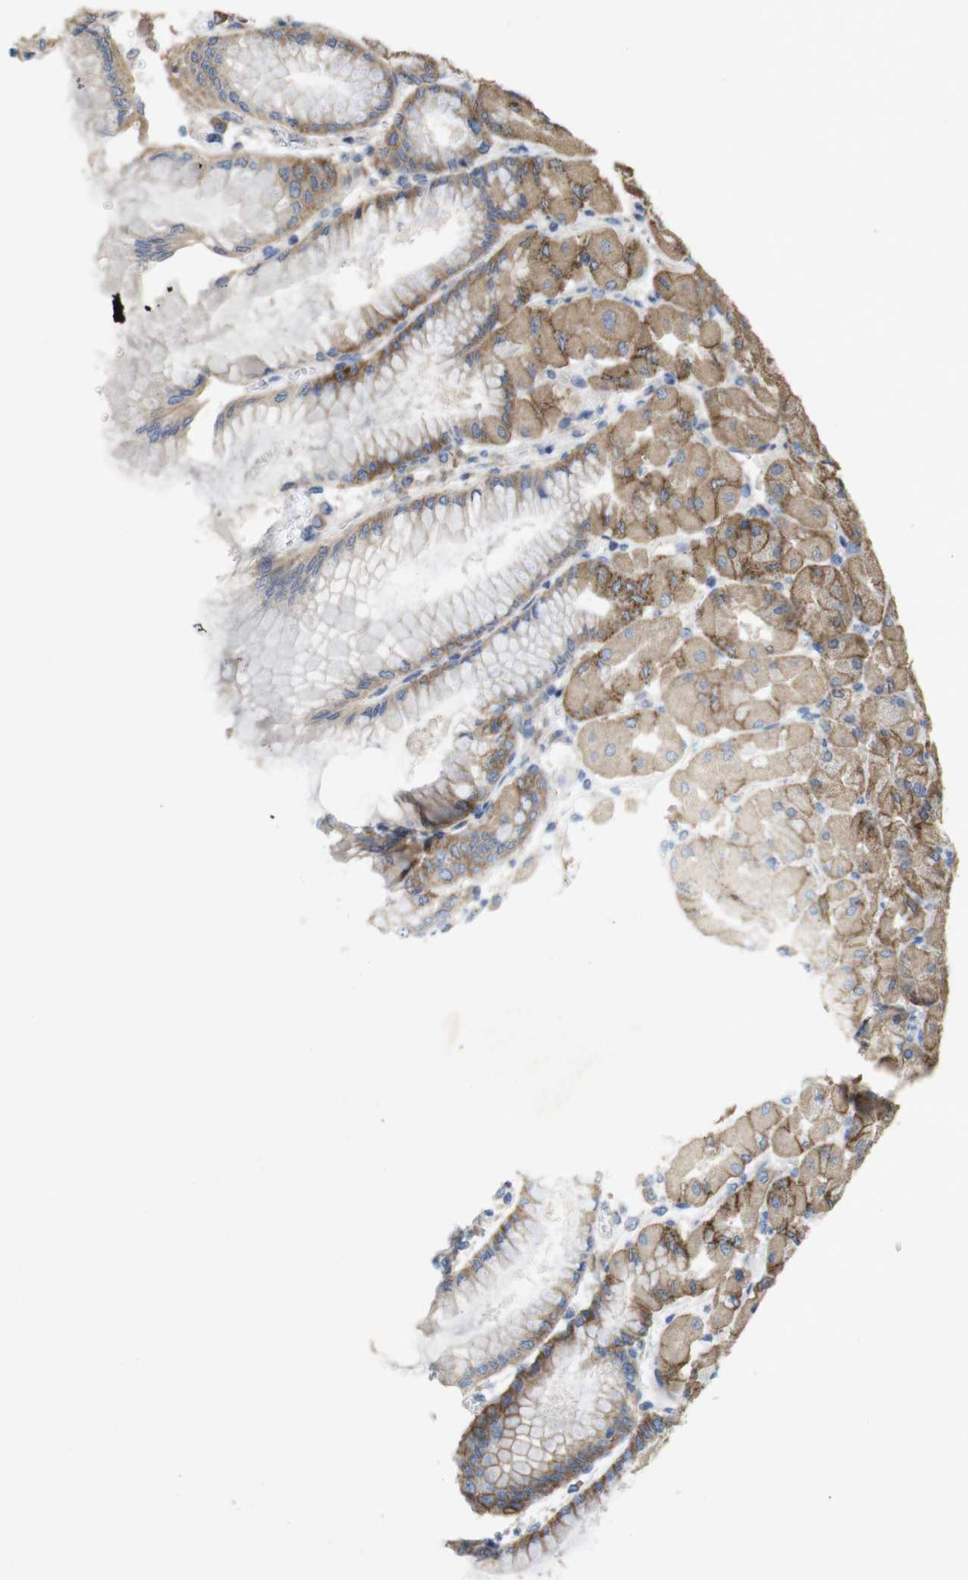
{"staining": {"intensity": "moderate", "quantity": "25%-75%", "location": "cytoplasmic/membranous"}, "tissue": "stomach", "cell_type": "Glandular cells", "image_type": "normal", "snomed": [{"axis": "morphology", "description": "Normal tissue, NOS"}, {"axis": "topography", "description": "Stomach, upper"}], "caption": "Glandular cells demonstrate moderate cytoplasmic/membranous expression in about 25%-75% of cells in normal stomach.", "gene": "KCNS3", "patient": {"sex": "female", "age": 56}}